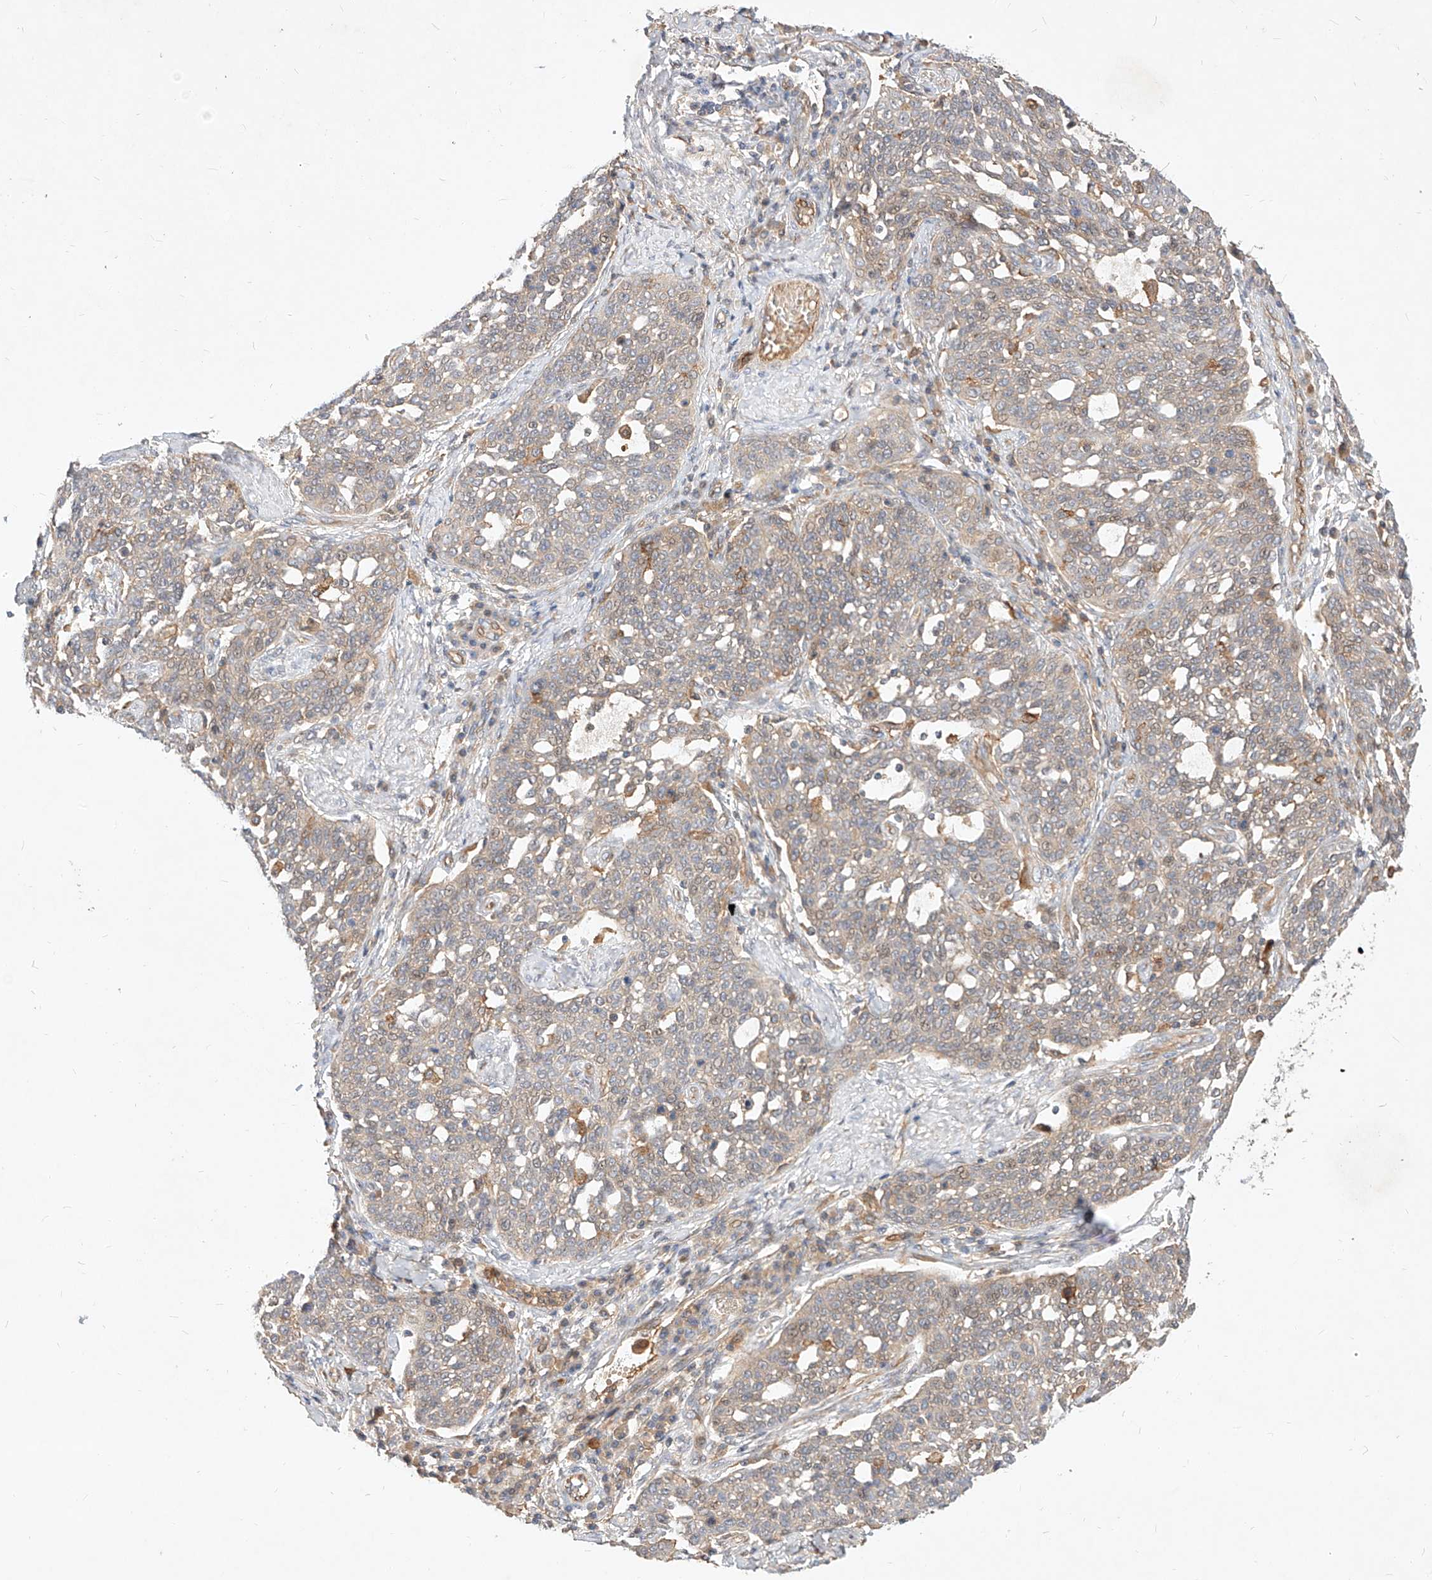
{"staining": {"intensity": "negative", "quantity": "none", "location": "none"}, "tissue": "cervical cancer", "cell_type": "Tumor cells", "image_type": "cancer", "snomed": [{"axis": "morphology", "description": "Squamous cell carcinoma, NOS"}, {"axis": "topography", "description": "Cervix"}], "caption": "Immunohistochemistry (IHC) image of human cervical cancer (squamous cell carcinoma) stained for a protein (brown), which displays no positivity in tumor cells.", "gene": "NFAM1", "patient": {"sex": "female", "age": 34}}